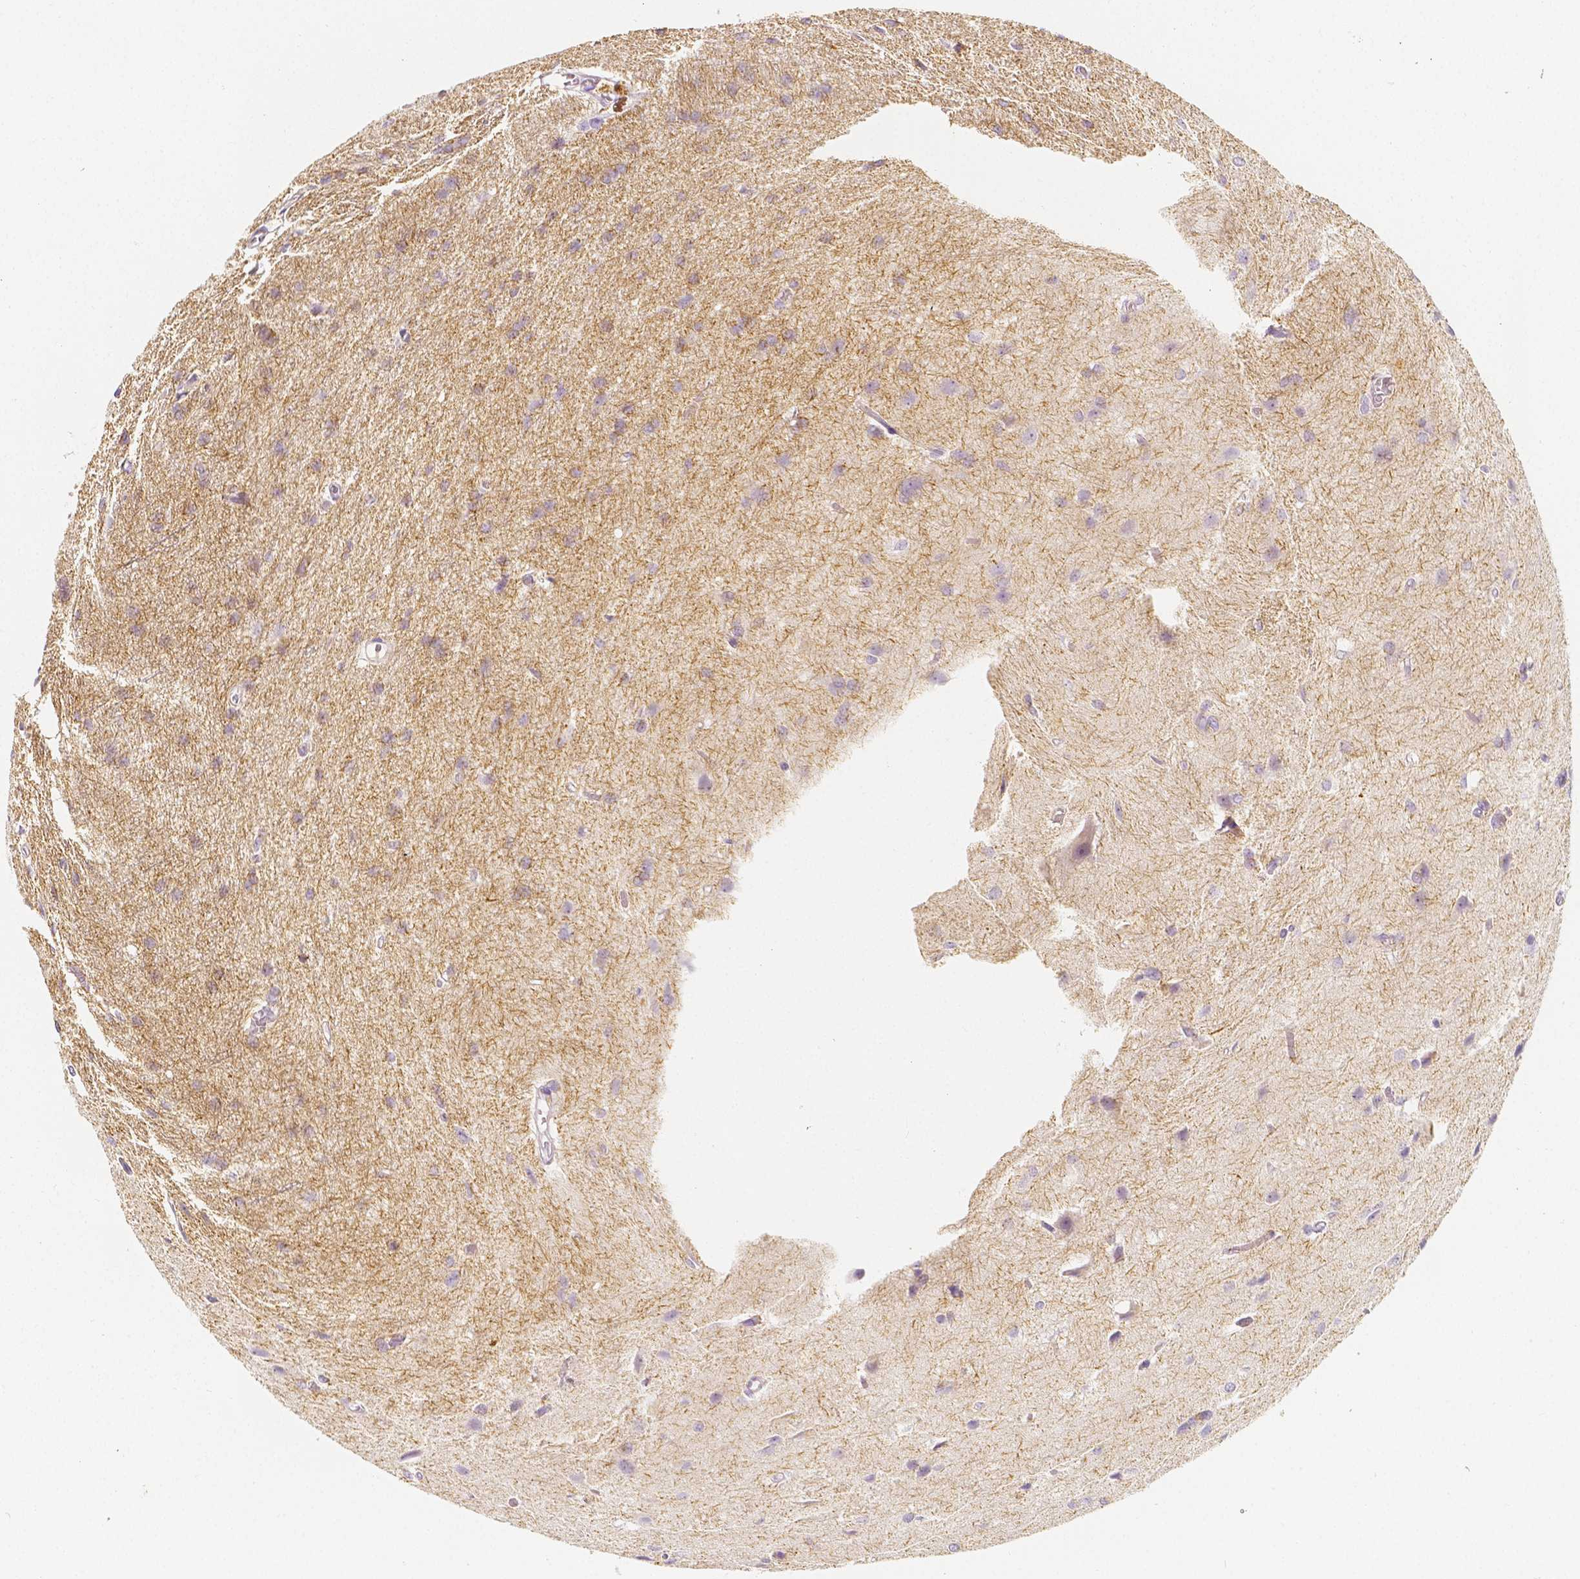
{"staining": {"intensity": "negative", "quantity": "none", "location": "none"}, "tissue": "glioma", "cell_type": "Tumor cells", "image_type": "cancer", "snomed": [{"axis": "morphology", "description": "Glioma, malignant, High grade"}, {"axis": "topography", "description": "Brain"}], "caption": "Protein analysis of glioma reveals no significant staining in tumor cells.", "gene": "BATF", "patient": {"sex": "male", "age": 68}}